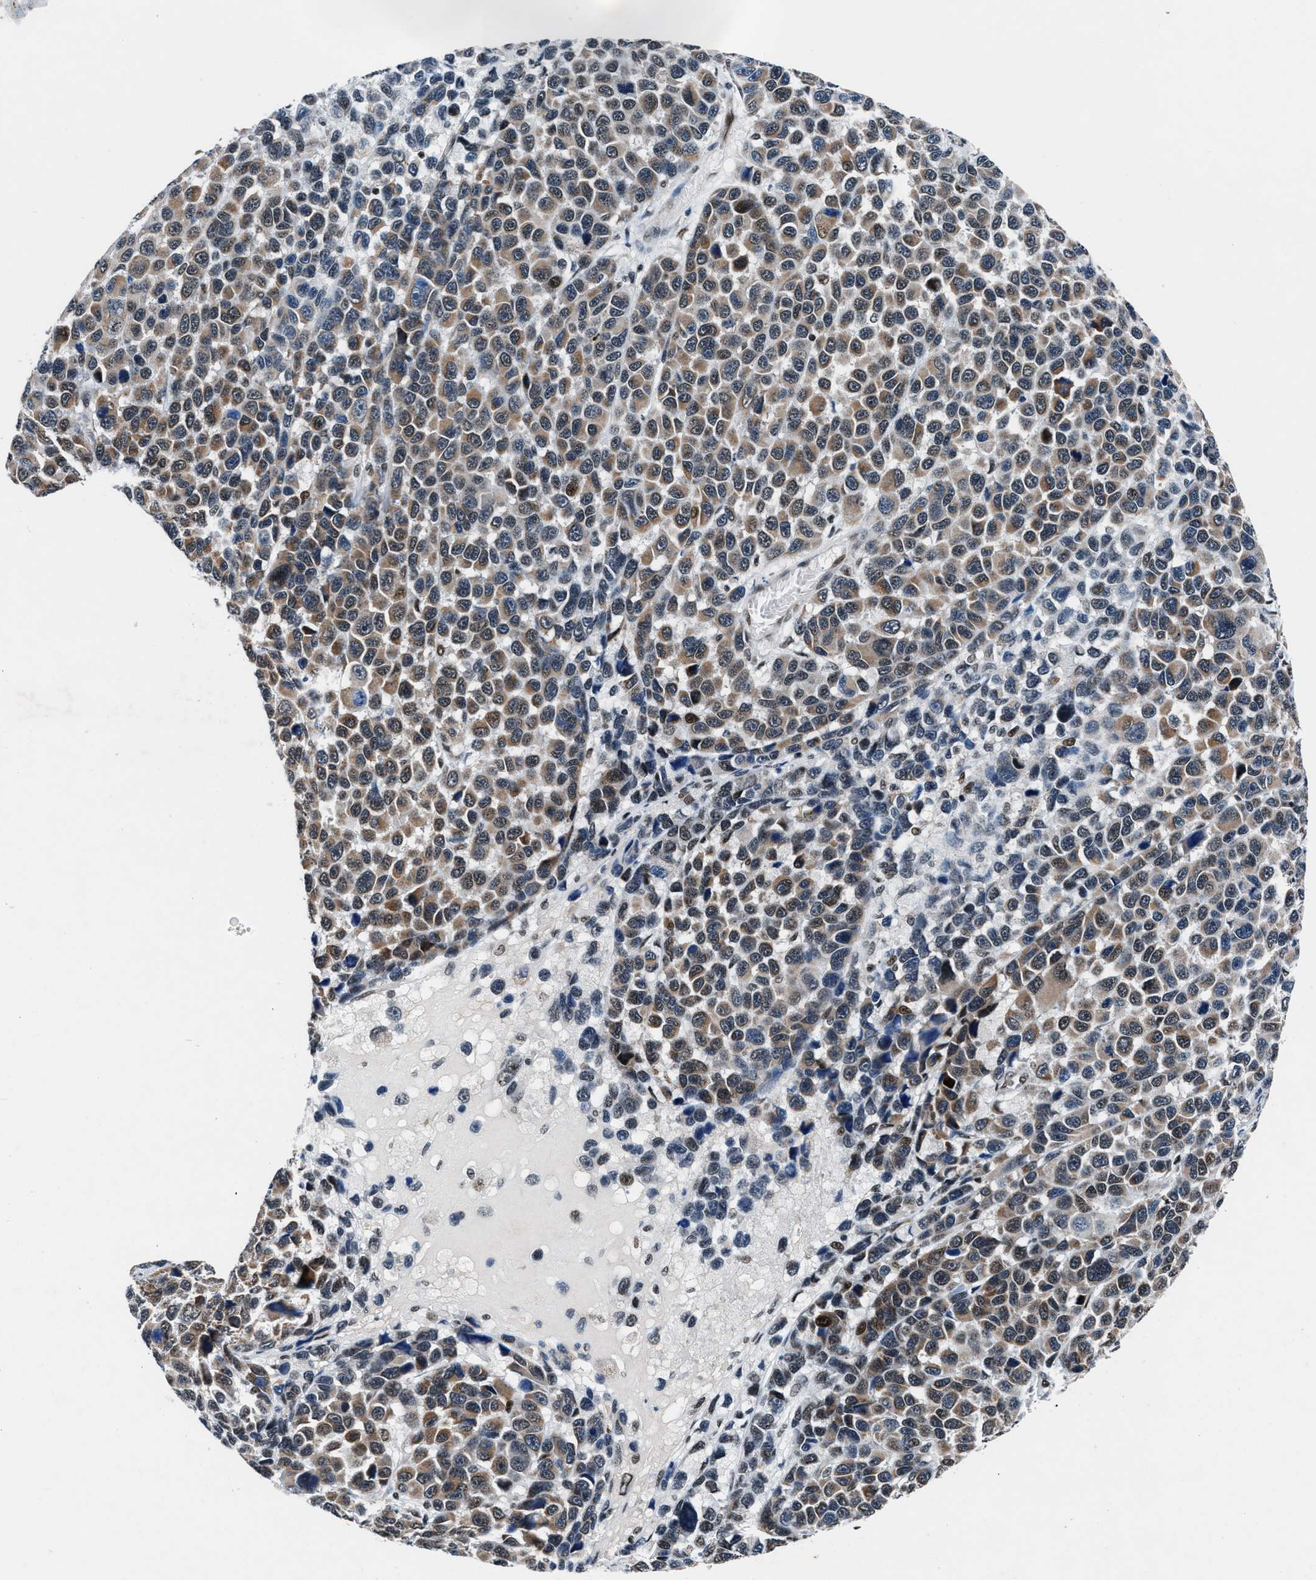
{"staining": {"intensity": "weak", "quantity": ">75%", "location": "cytoplasmic/membranous"}, "tissue": "melanoma", "cell_type": "Tumor cells", "image_type": "cancer", "snomed": [{"axis": "morphology", "description": "Malignant melanoma, NOS"}, {"axis": "topography", "description": "Skin"}], "caption": "Tumor cells exhibit low levels of weak cytoplasmic/membranous expression in approximately >75% of cells in human melanoma. The staining was performed using DAB to visualize the protein expression in brown, while the nuclei were stained in blue with hematoxylin (Magnification: 20x).", "gene": "PRRC2B", "patient": {"sex": "male", "age": 53}}